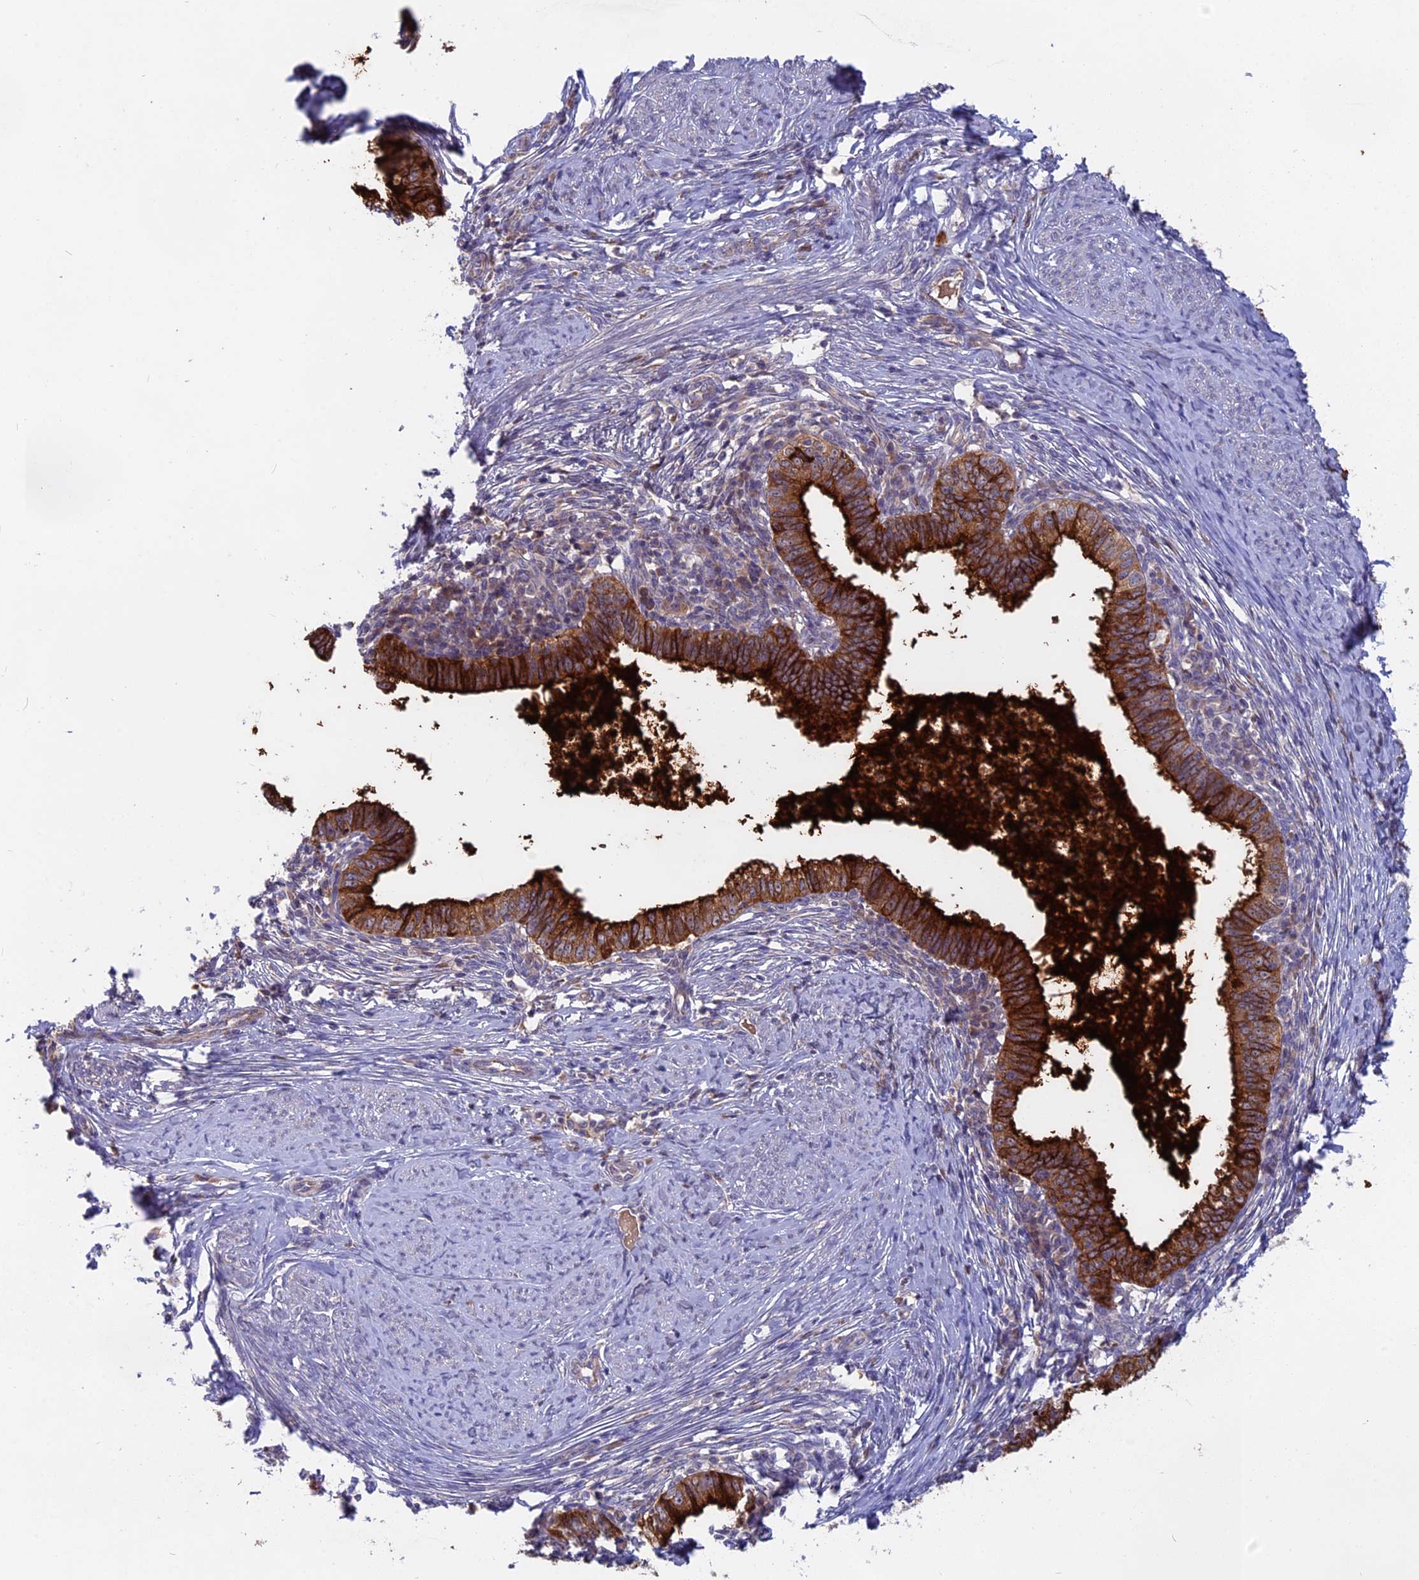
{"staining": {"intensity": "strong", "quantity": ">75%", "location": "cytoplasmic/membranous"}, "tissue": "cervical cancer", "cell_type": "Tumor cells", "image_type": "cancer", "snomed": [{"axis": "morphology", "description": "Adenocarcinoma, NOS"}, {"axis": "topography", "description": "Cervix"}], "caption": "An IHC image of tumor tissue is shown. Protein staining in brown highlights strong cytoplasmic/membranous positivity in cervical adenocarcinoma within tumor cells.", "gene": "TENT4B", "patient": {"sex": "female", "age": 36}}